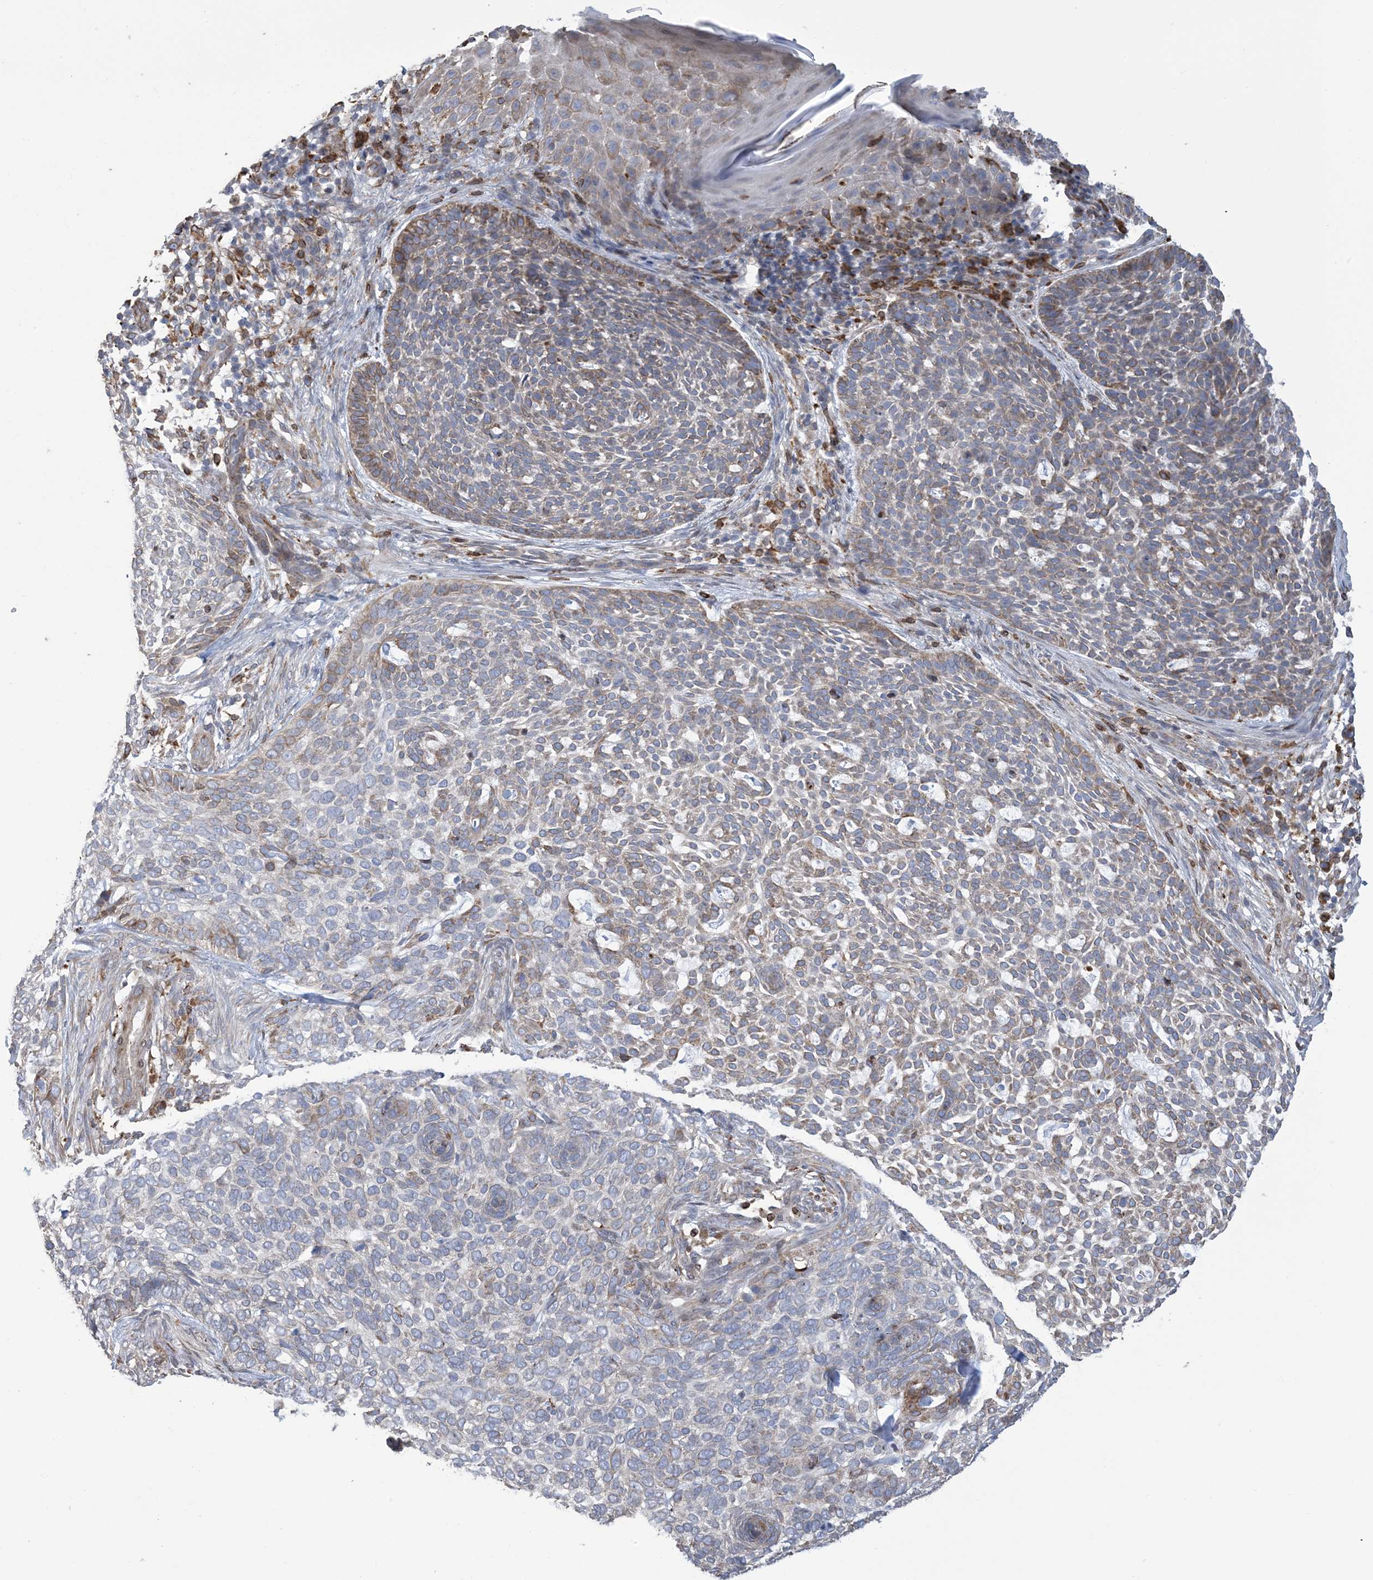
{"staining": {"intensity": "moderate", "quantity": "<25%", "location": "cytoplasmic/membranous"}, "tissue": "skin cancer", "cell_type": "Tumor cells", "image_type": "cancer", "snomed": [{"axis": "morphology", "description": "Basal cell carcinoma"}, {"axis": "topography", "description": "Skin"}], "caption": "Immunohistochemistry photomicrograph of neoplastic tissue: human skin cancer (basal cell carcinoma) stained using IHC shows low levels of moderate protein expression localized specifically in the cytoplasmic/membranous of tumor cells, appearing as a cytoplasmic/membranous brown color.", "gene": "SHANK1", "patient": {"sex": "female", "age": 64}}